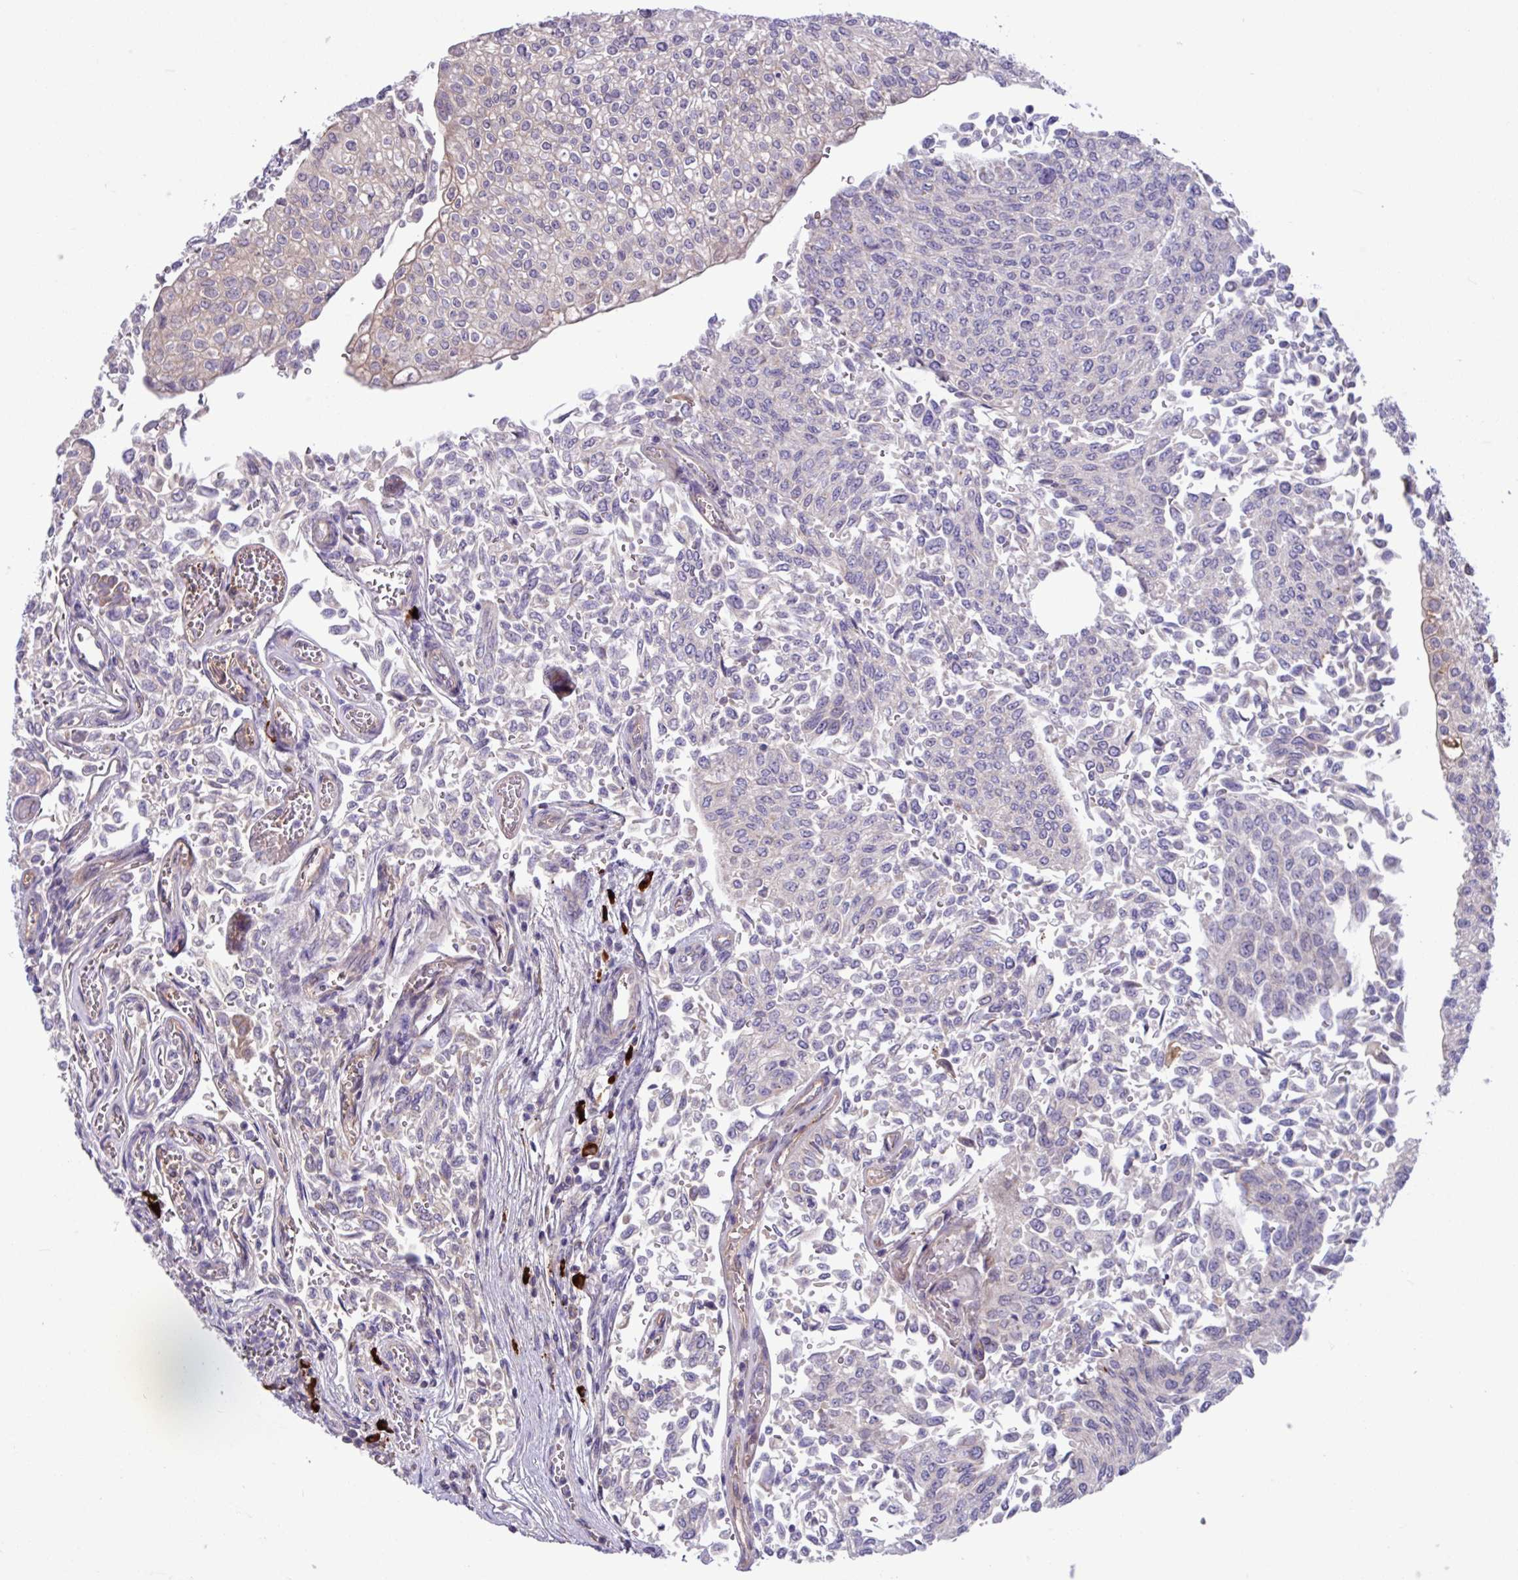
{"staining": {"intensity": "negative", "quantity": "none", "location": "none"}, "tissue": "urothelial cancer", "cell_type": "Tumor cells", "image_type": "cancer", "snomed": [{"axis": "morphology", "description": "Urothelial carcinoma, NOS"}, {"axis": "topography", "description": "Urinary bladder"}], "caption": "There is no significant expression in tumor cells of urothelial cancer.", "gene": "B4GALNT4", "patient": {"sex": "male", "age": 59}}